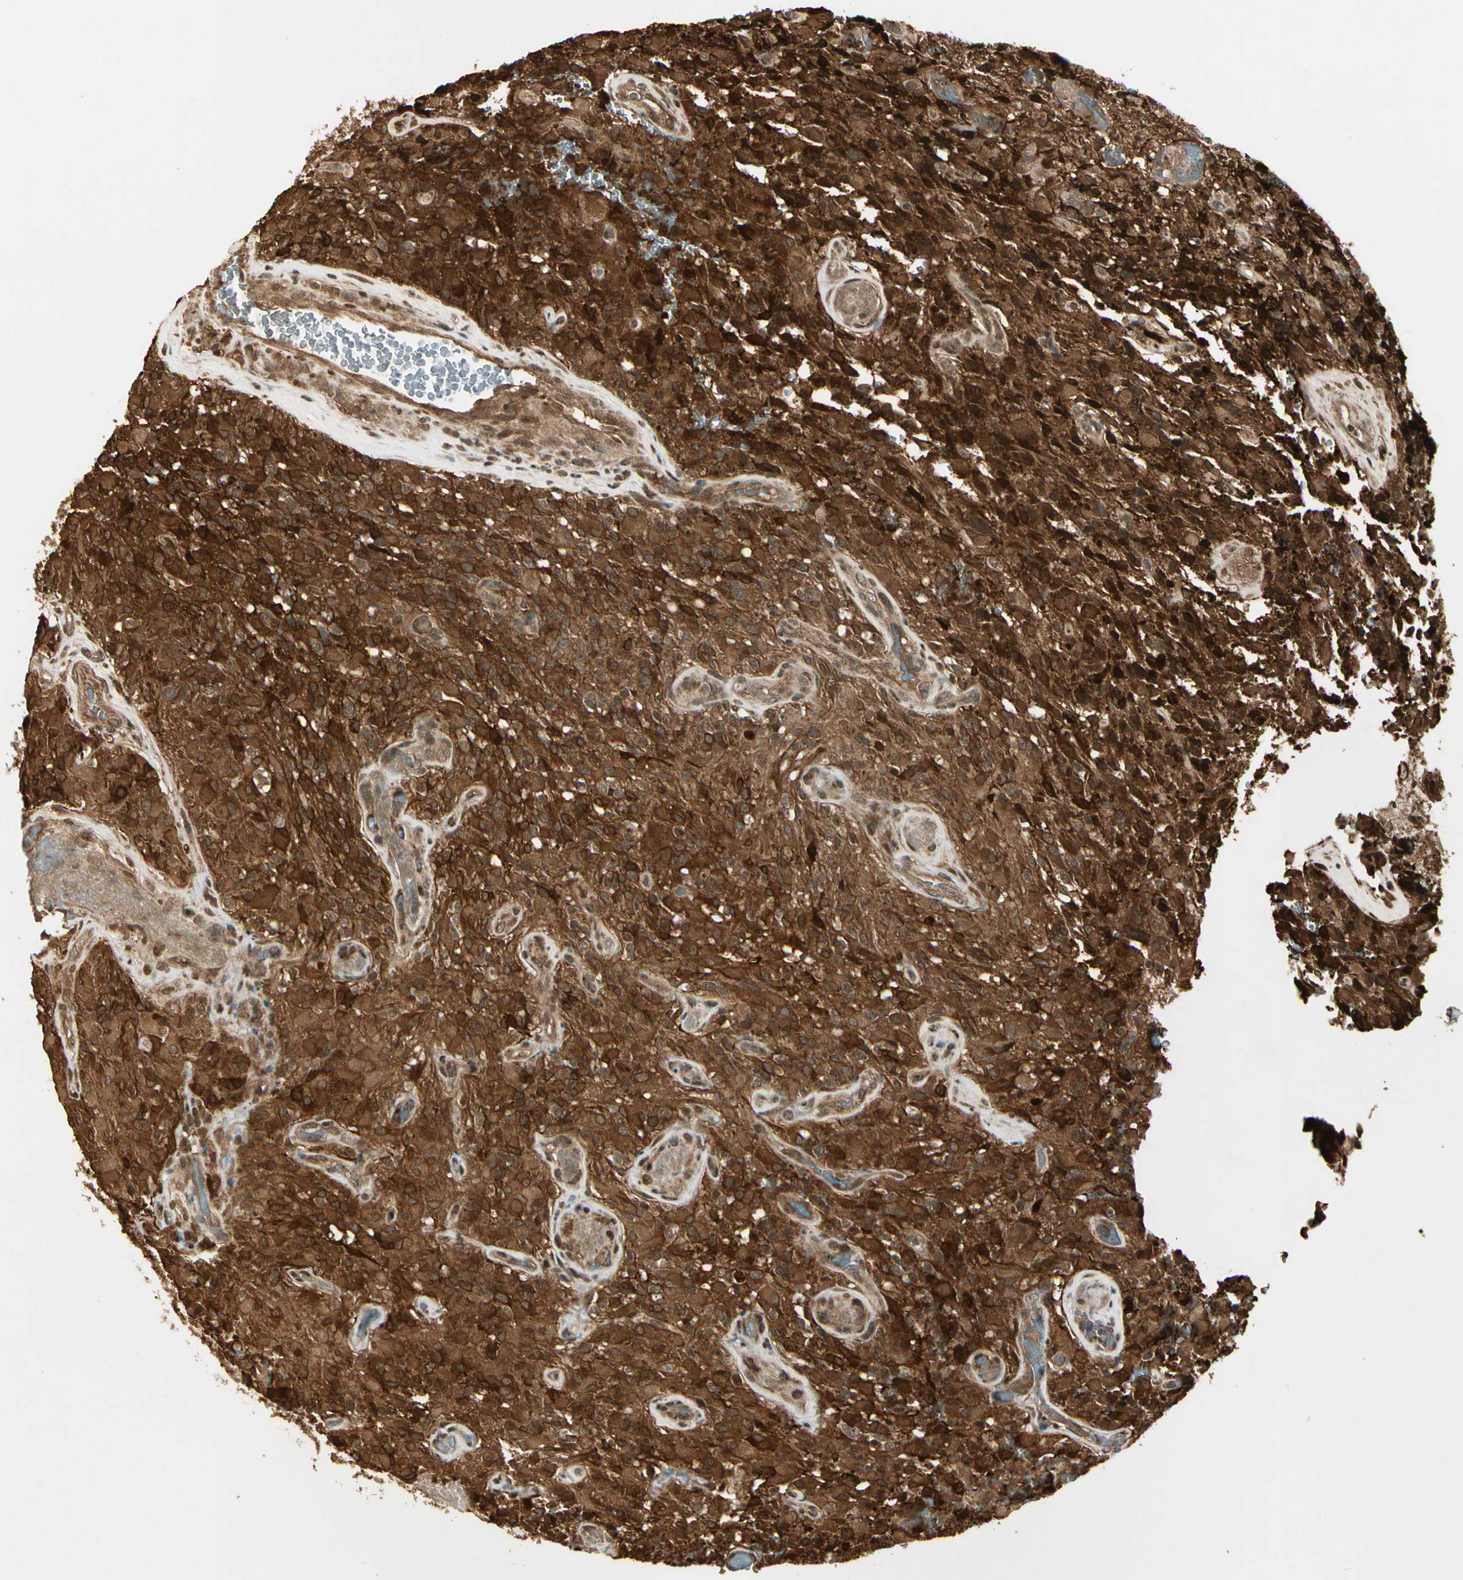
{"staining": {"intensity": "strong", "quantity": ">75%", "location": "cytoplasmic/membranous"}, "tissue": "glioma", "cell_type": "Tumor cells", "image_type": "cancer", "snomed": [{"axis": "morphology", "description": "Glioma, malignant, High grade"}, {"axis": "topography", "description": "Brain"}], "caption": "DAB (3,3'-diaminobenzidine) immunohistochemical staining of glioma demonstrates strong cytoplasmic/membranous protein expression in approximately >75% of tumor cells. Using DAB (brown) and hematoxylin (blue) stains, captured at high magnification using brightfield microscopy.", "gene": "GLUL", "patient": {"sex": "male", "age": 71}}